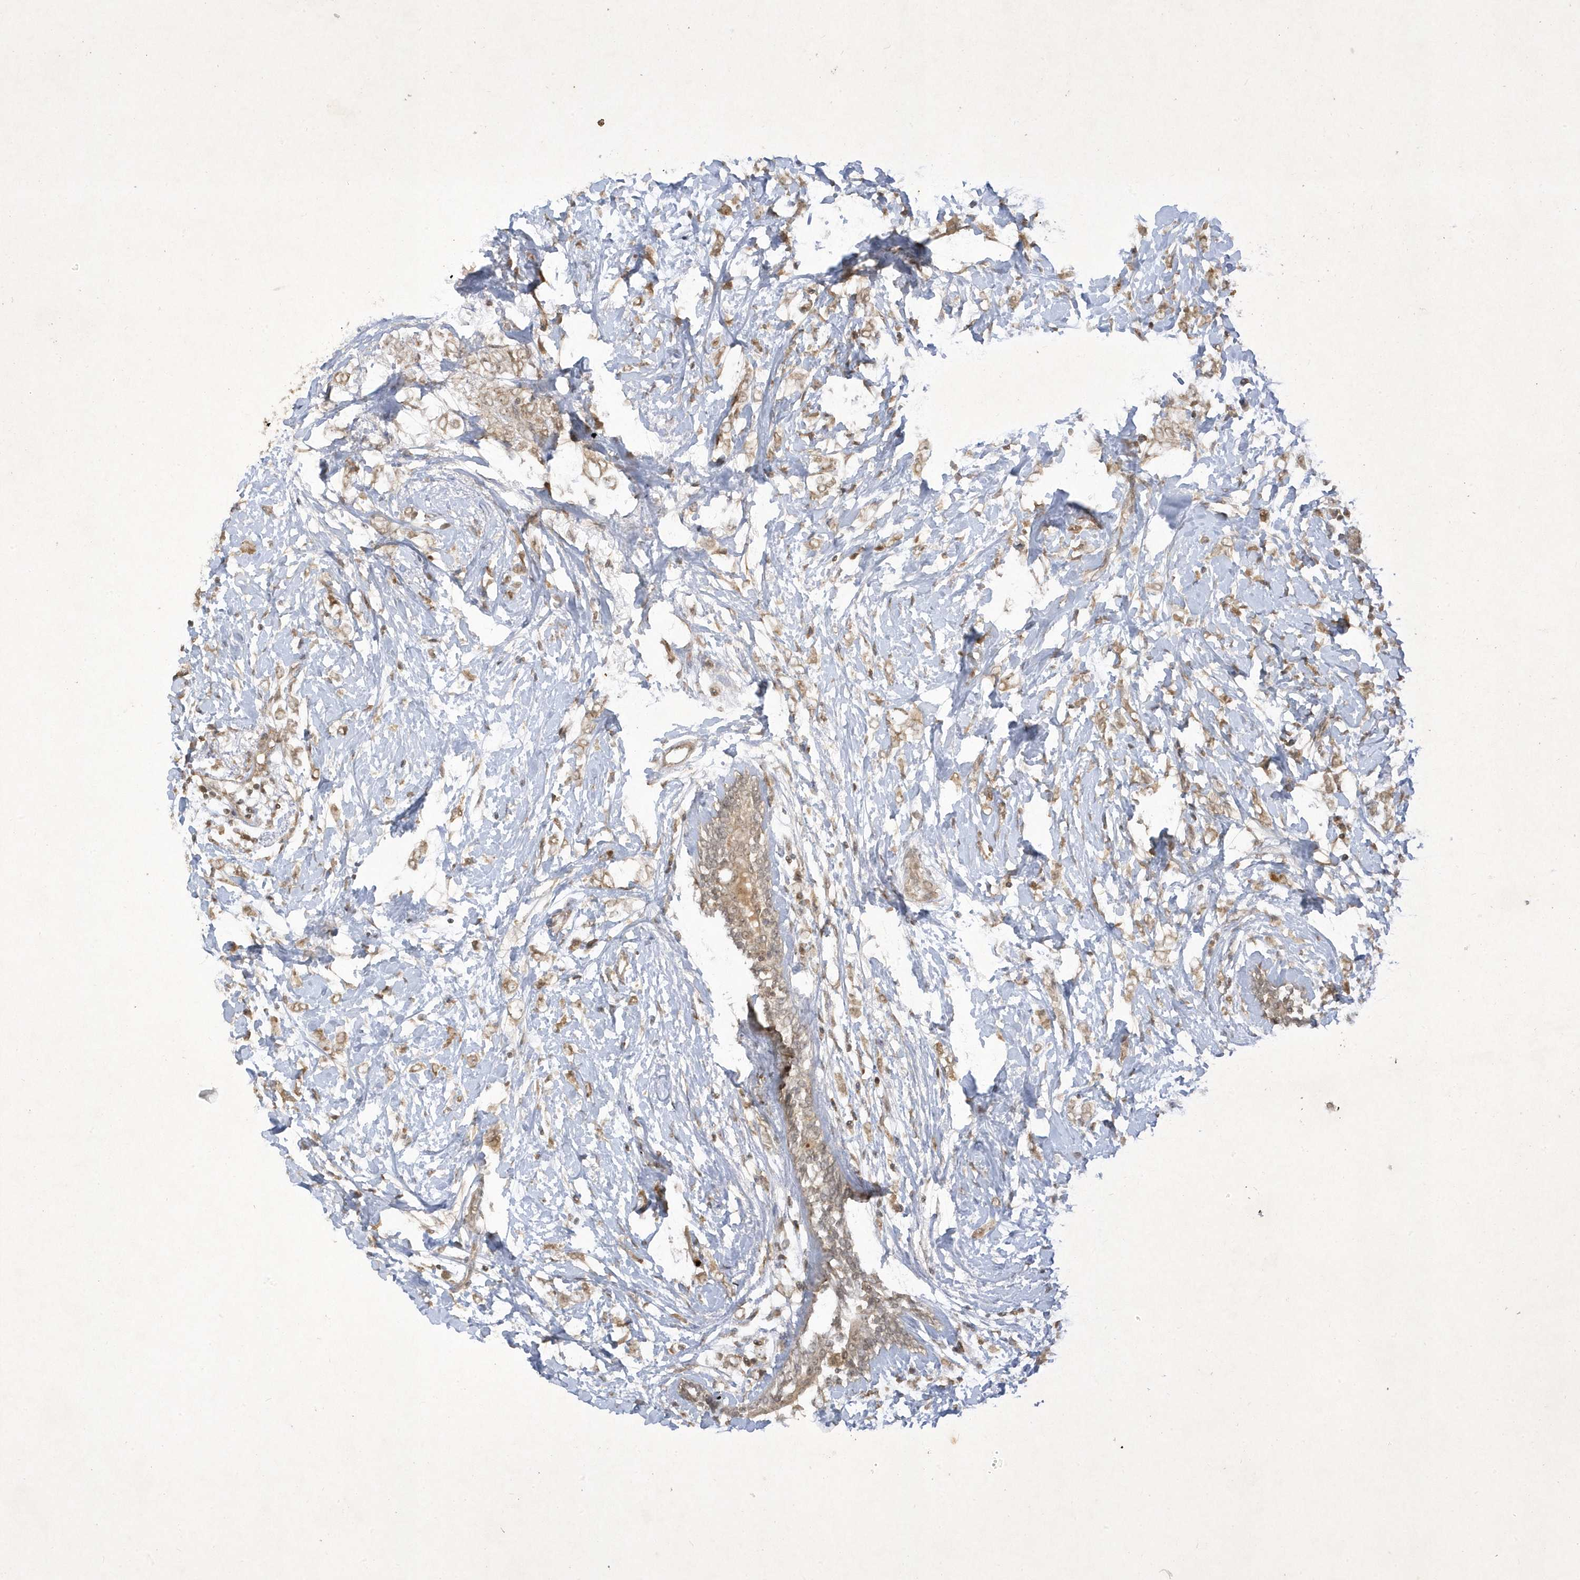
{"staining": {"intensity": "weak", "quantity": ">75%", "location": "cytoplasmic/membranous"}, "tissue": "breast cancer", "cell_type": "Tumor cells", "image_type": "cancer", "snomed": [{"axis": "morphology", "description": "Normal tissue, NOS"}, {"axis": "morphology", "description": "Lobular carcinoma"}, {"axis": "topography", "description": "Breast"}], "caption": "DAB (3,3'-diaminobenzidine) immunohistochemical staining of breast lobular carcinoma shows weak cytoplasmic/membranous protein expression in about >75% of tumor cells. The protein of interest is shown in brown color, while the nuclei are stained blue.", "gene": "ZNF213", "patient": {"sex": "female", "age": 47}}